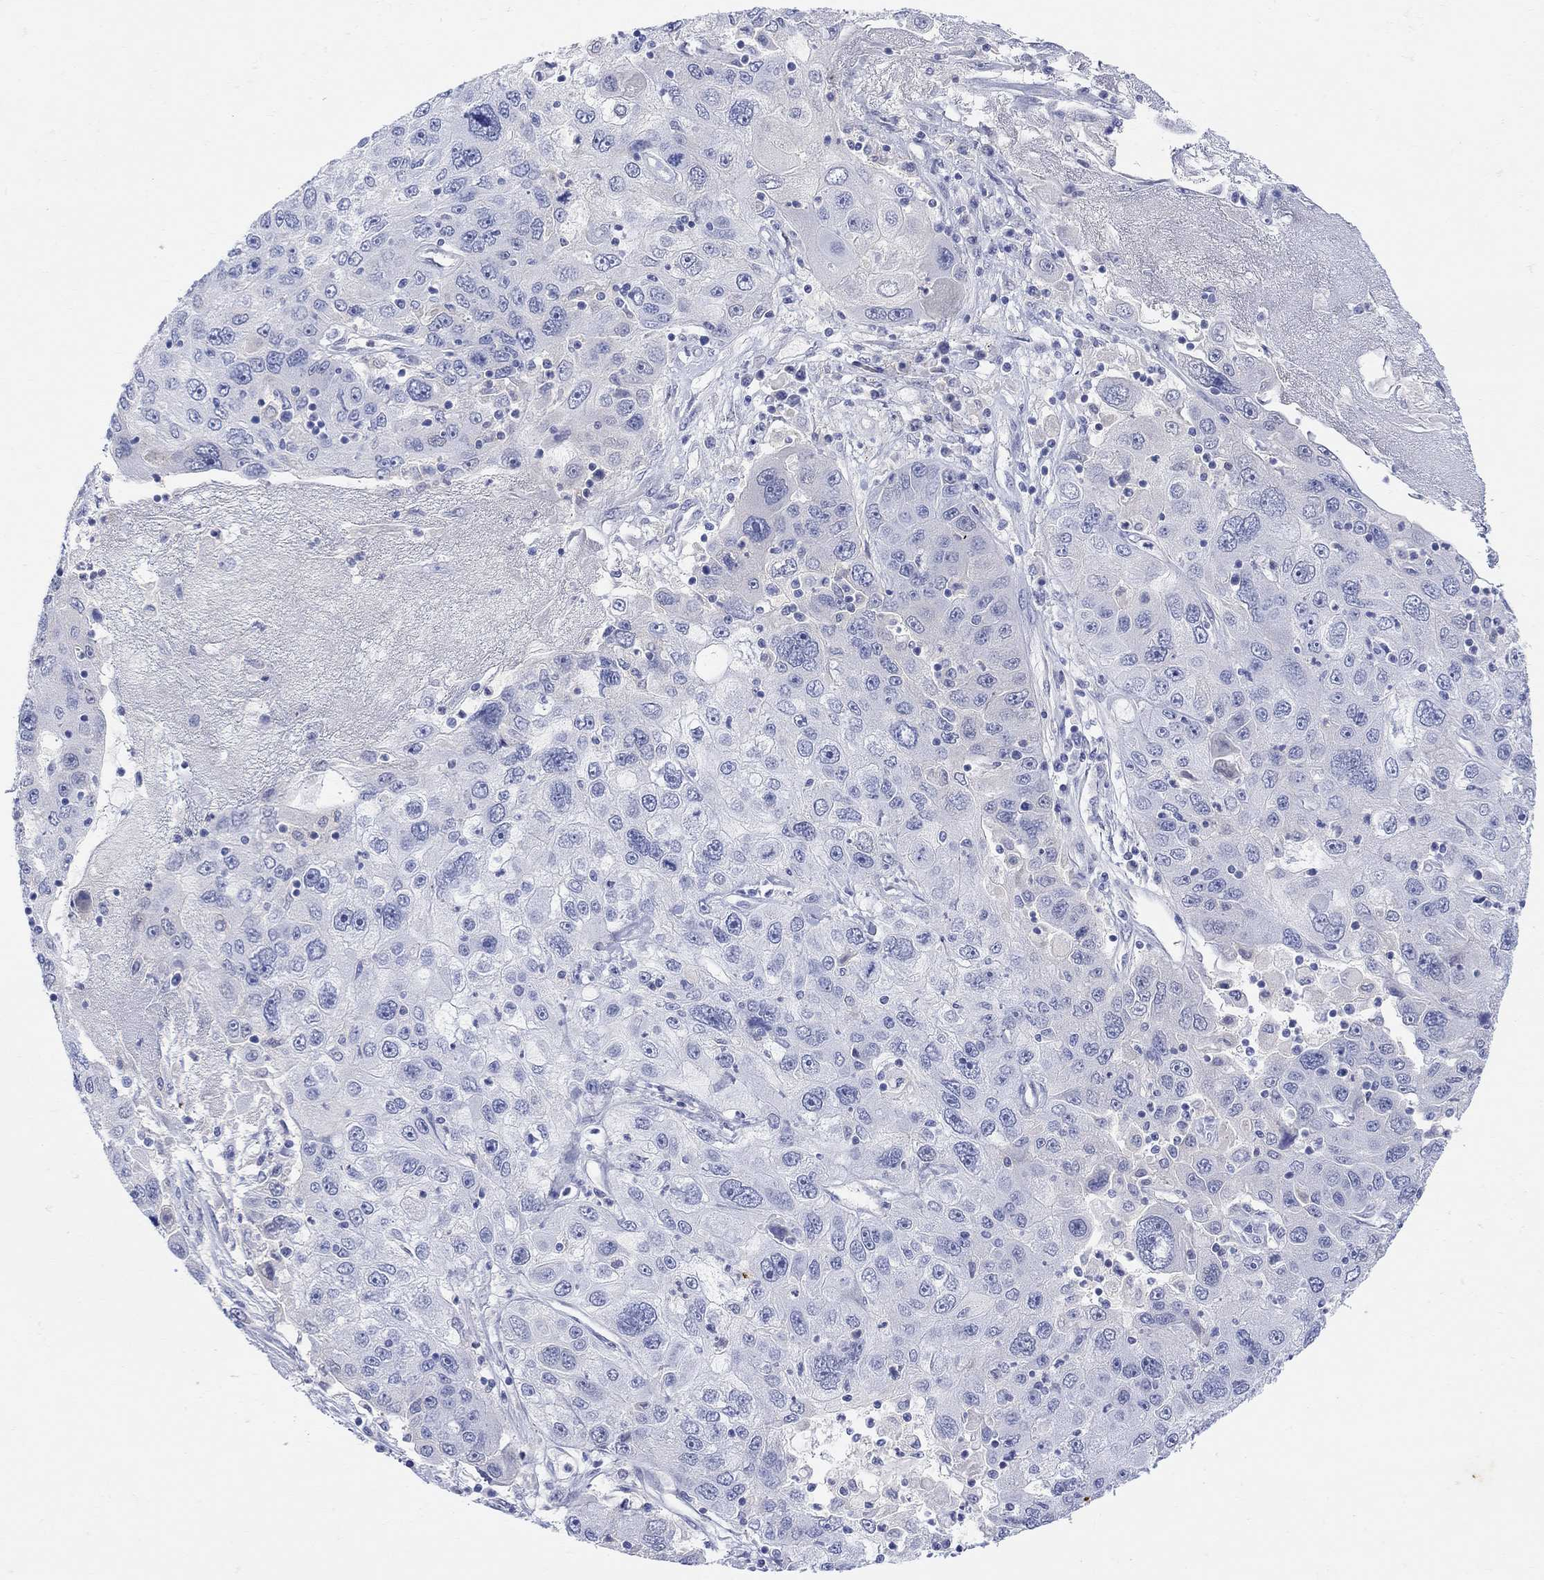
{"staining": {"intensity": "negative", "quantity": "none", "location": "none"}, "tissue": "stomach cancer", "cell_type": "Tumor cells", "image_type": "cancer", "snomed": [{"axis": "morphology", "description": "Adenocarcinoma, NOS"}, {"axis": "topography", "description": "Stomach"}], "caption": "DAB immunohistochemical staining of human stomach cancer (adenocarcinoma) demonstrates no significant positivity in tumor cells.", "gene": "TYR", "patient": {"sex": "male", "age": 56}}